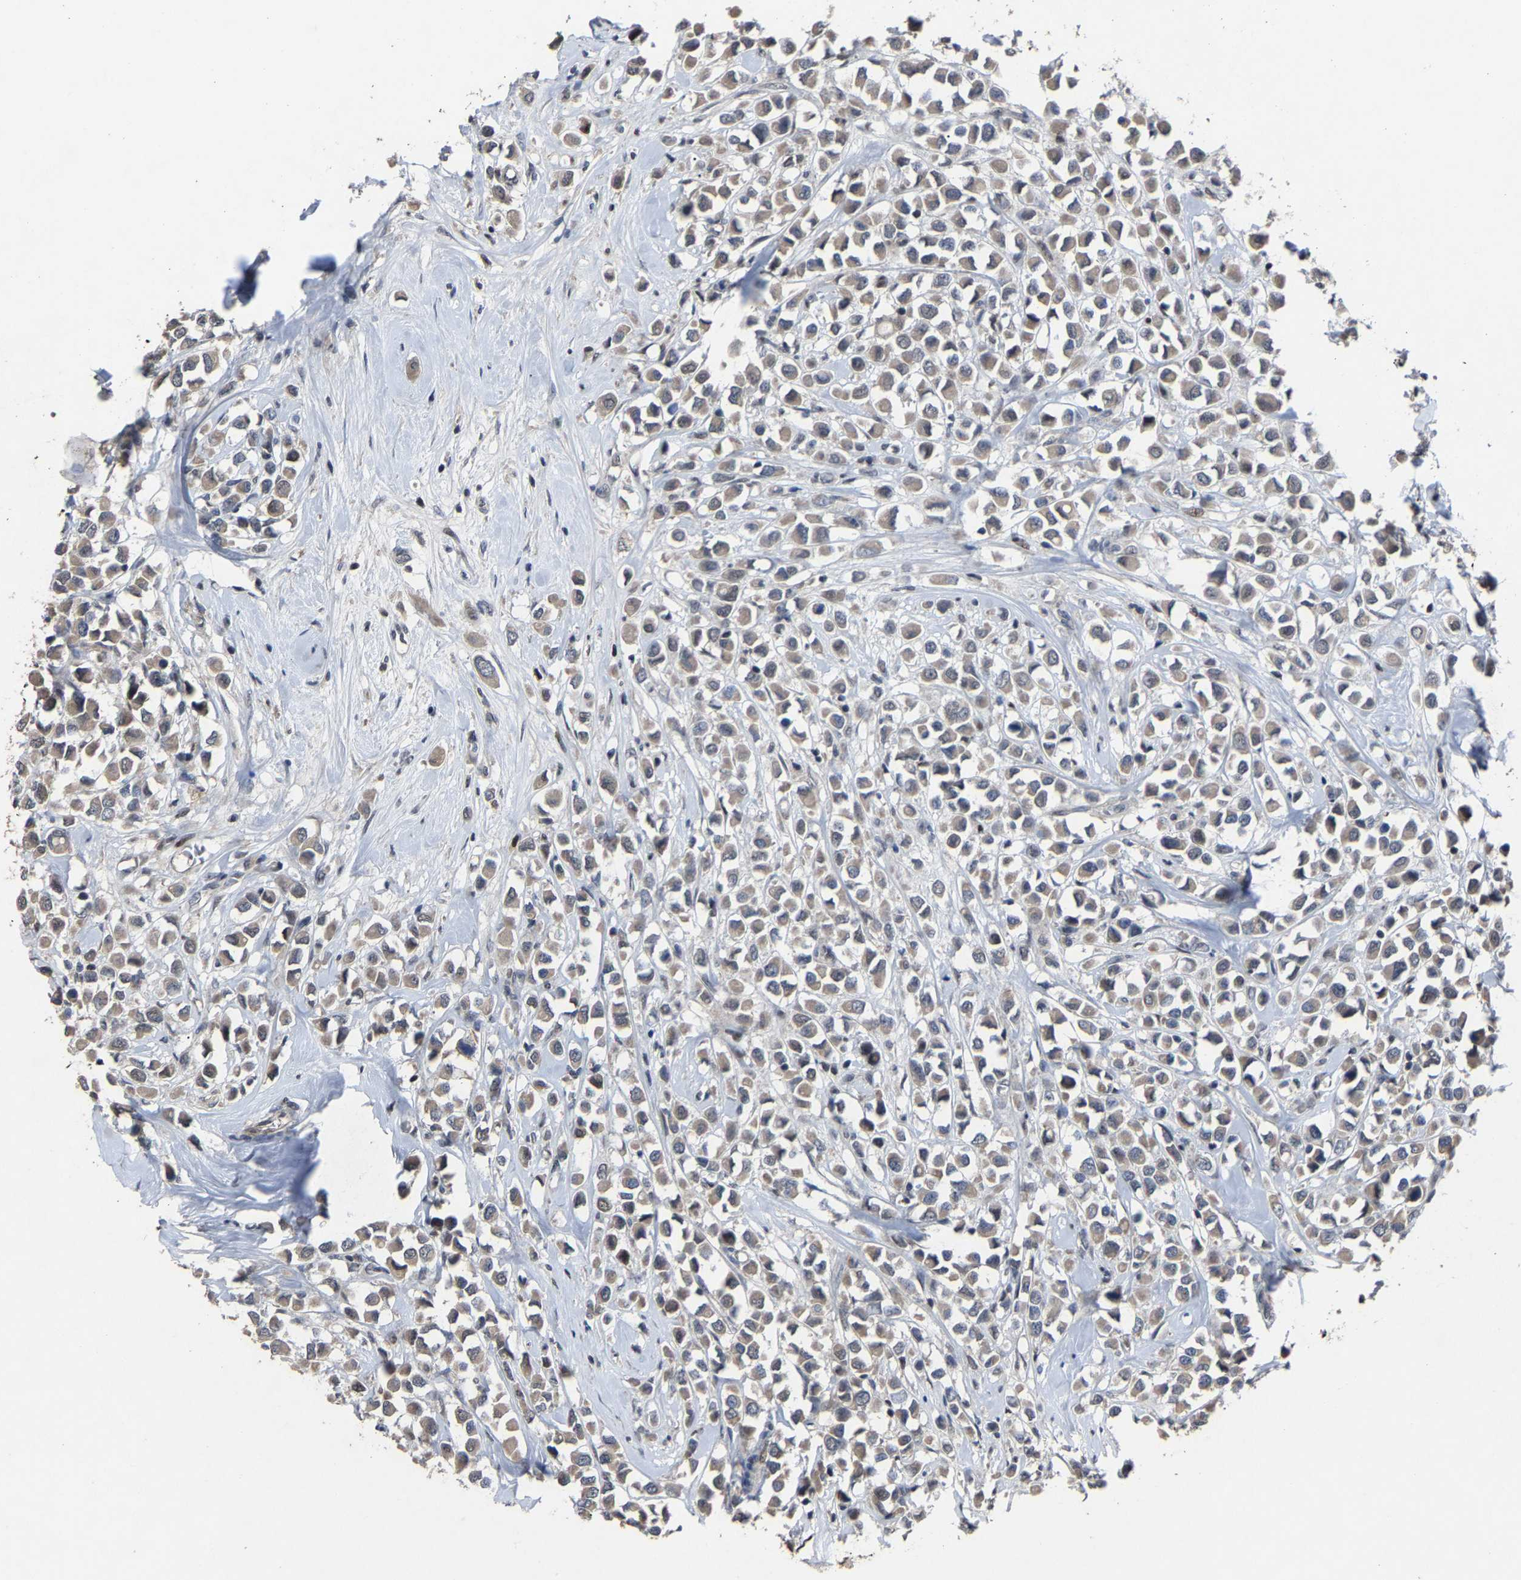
{"staining": {"intensity": "weak", "quantity": ">75%", "location": "cytoplasmic/membranous"}, "tissue": "breast cancer", "cell_type": "Tumor cells", "image_type": "cancer", "snomed": [{"axis": "morphology", "description": "Duct carcinoma"}, {"axis": "topography", "description": "Breast"}], "caption": "Breast cancer (infiltrating ductal carcinoma) stained for a protein (brown) displays weak cytoplasmic/membranous positive expression in about >75% of tumor cells.", "gene": "LSM8", "patient": {"sex": "female", "age": 61}}